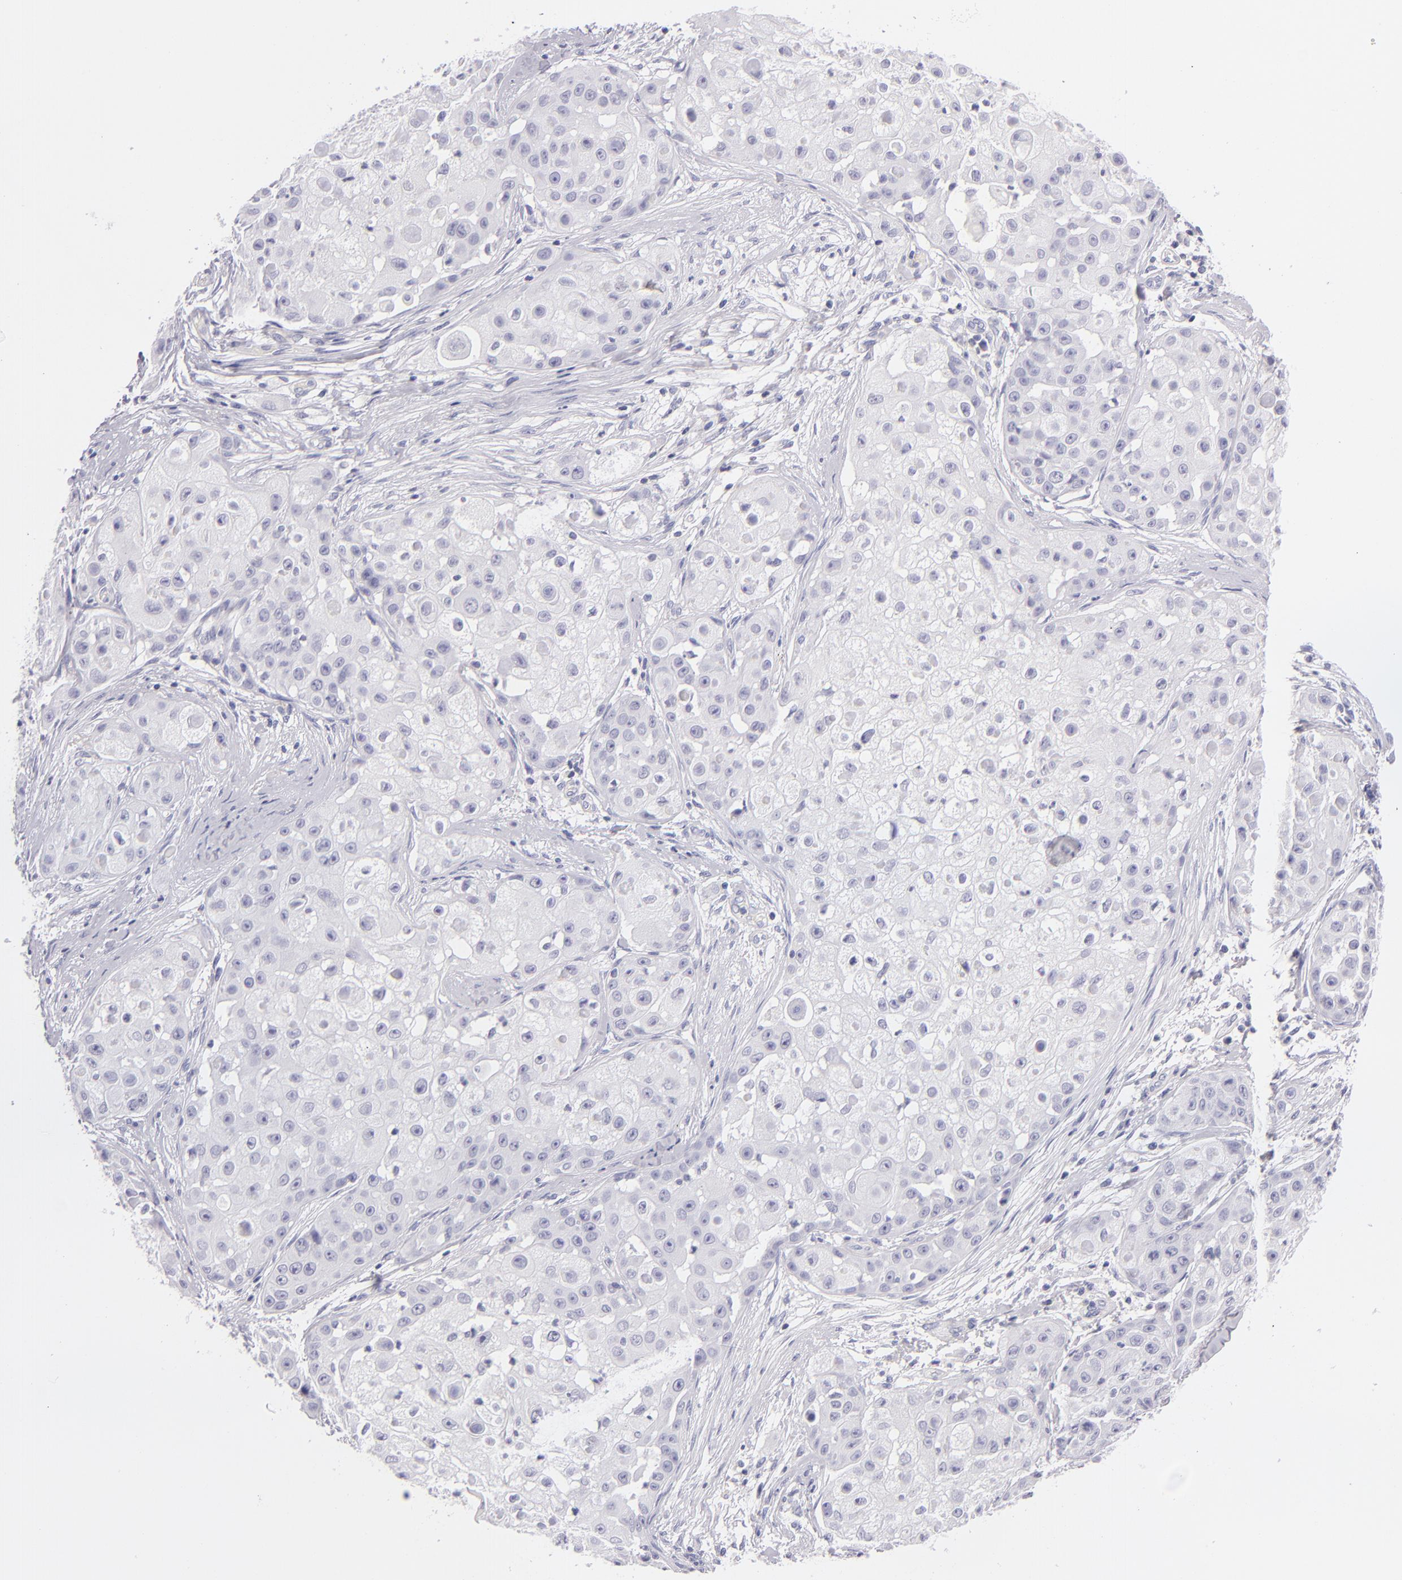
{"staining": {"intensity": "negative", "quantity": "none", "location": "none"}, "tissue": "skin cancer", "cell_type": "Tumor cells", "image_type": "cancer", "snomed": [{"axis": "morphology", "description": "Squamous cell carcinoma, NOS"}, {"axis": "topography", "description": "Skin"}], "caption": "High magnification brightfield microscopy of skin squamous cell carcinoma stained with DAB (brown) and counterstained with hematoxylin (blue): tumor cells show no significant expression.", "gene": "CD48", "patient": {"sex": "female", "age": 57}}